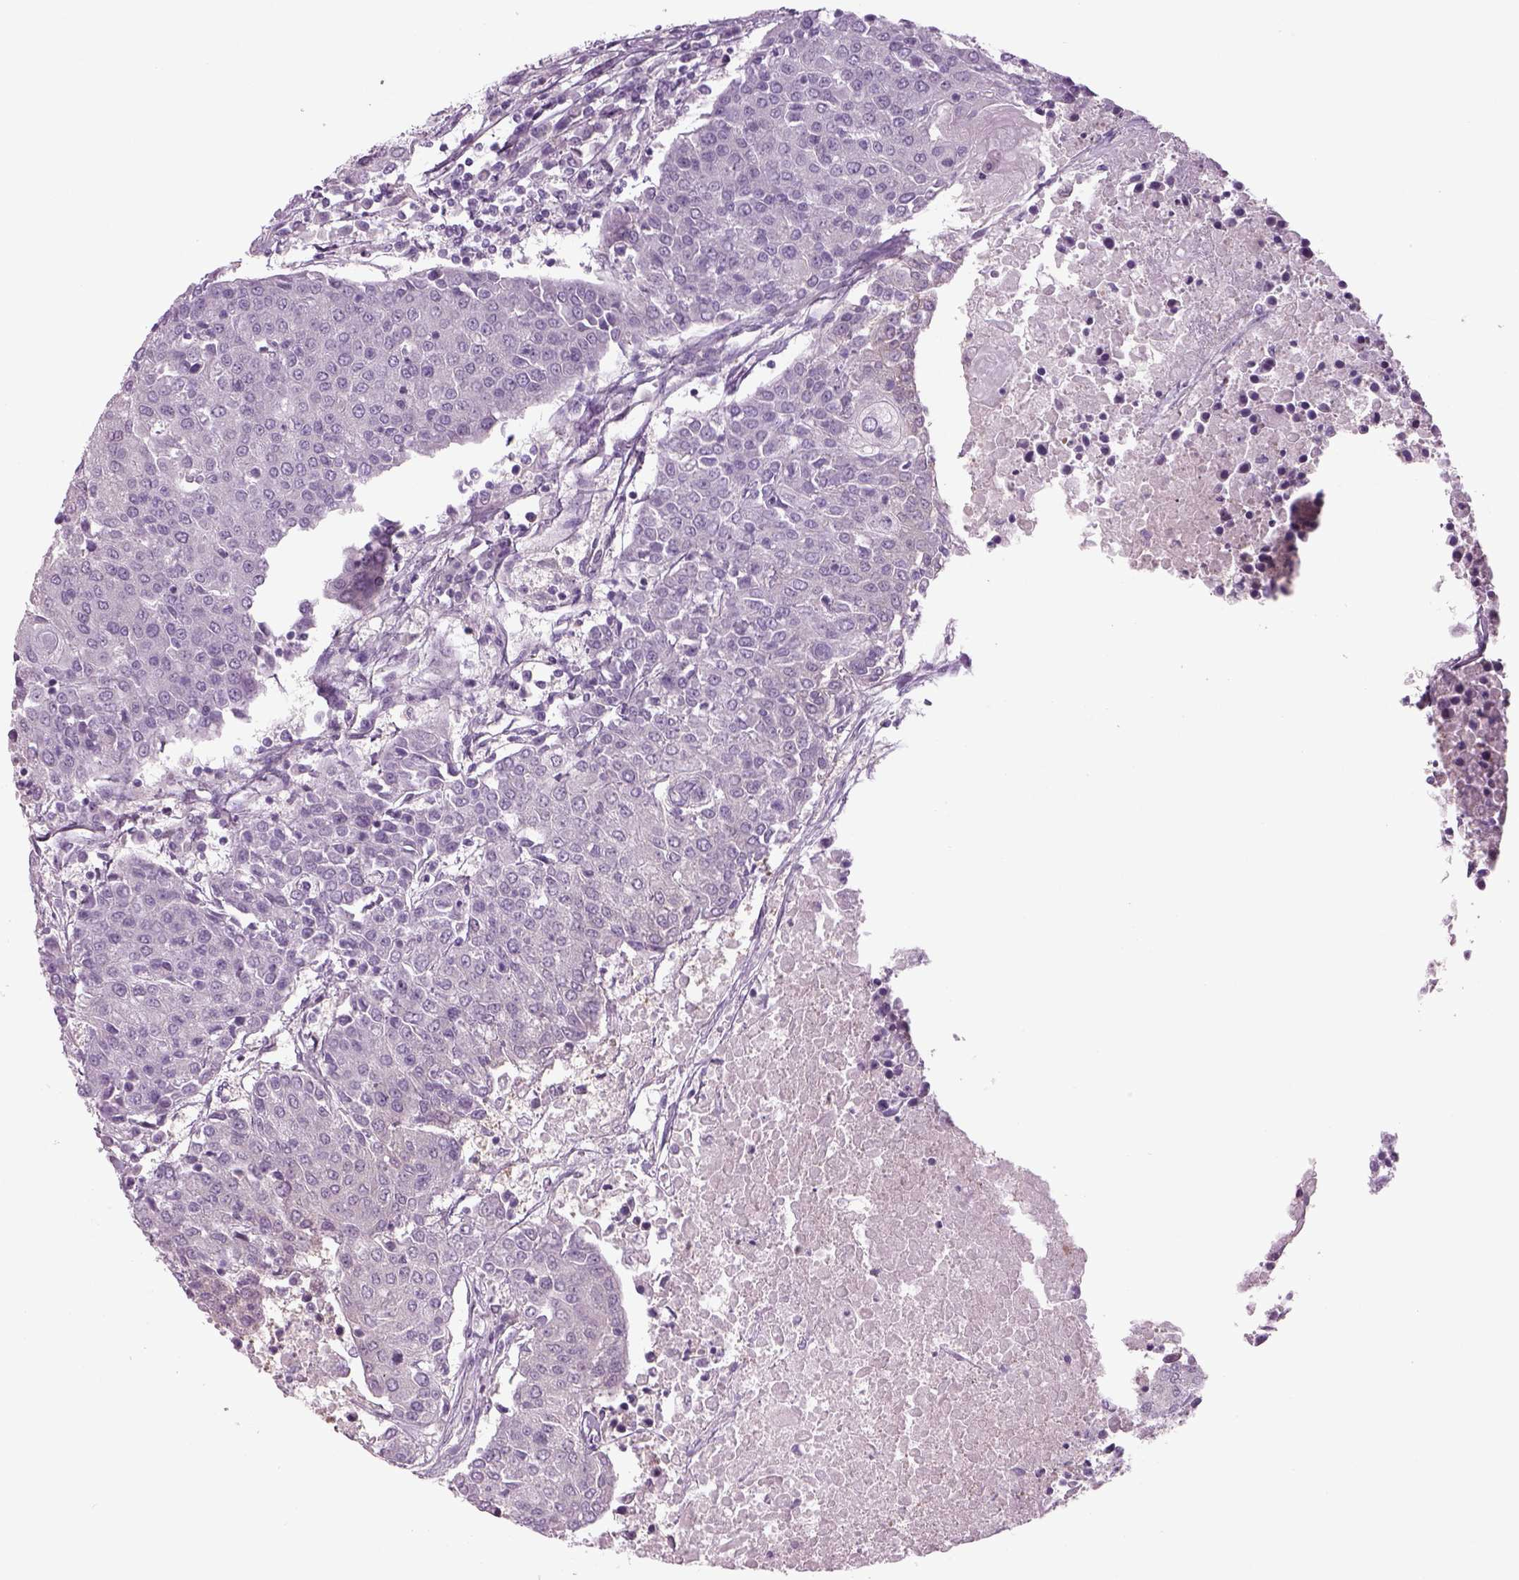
{"staining": {"intensity": "negative", "quantity": "none", "location": "none"}, "tissue": "urothelial cancer", "cell_type": "Tumor cells", "image_type": "cancer", "snomed": [{"axis": "morphology", "description": "Urothelial carcinoma, High grade"}, {"axis": "topography", "description": "Urinary bladder"}], "caption": "Immunohistochemistry of urothelial carcinoma (high-grade) shows no staining in tumor cells. (DAB (3,3'-diaminobenzidine) immunohistochemistry (IHC) visualized using brightfield microscopy, high magnification).", "gene": "MDH1B", "patient": {"sex": "female", "age": 85}}